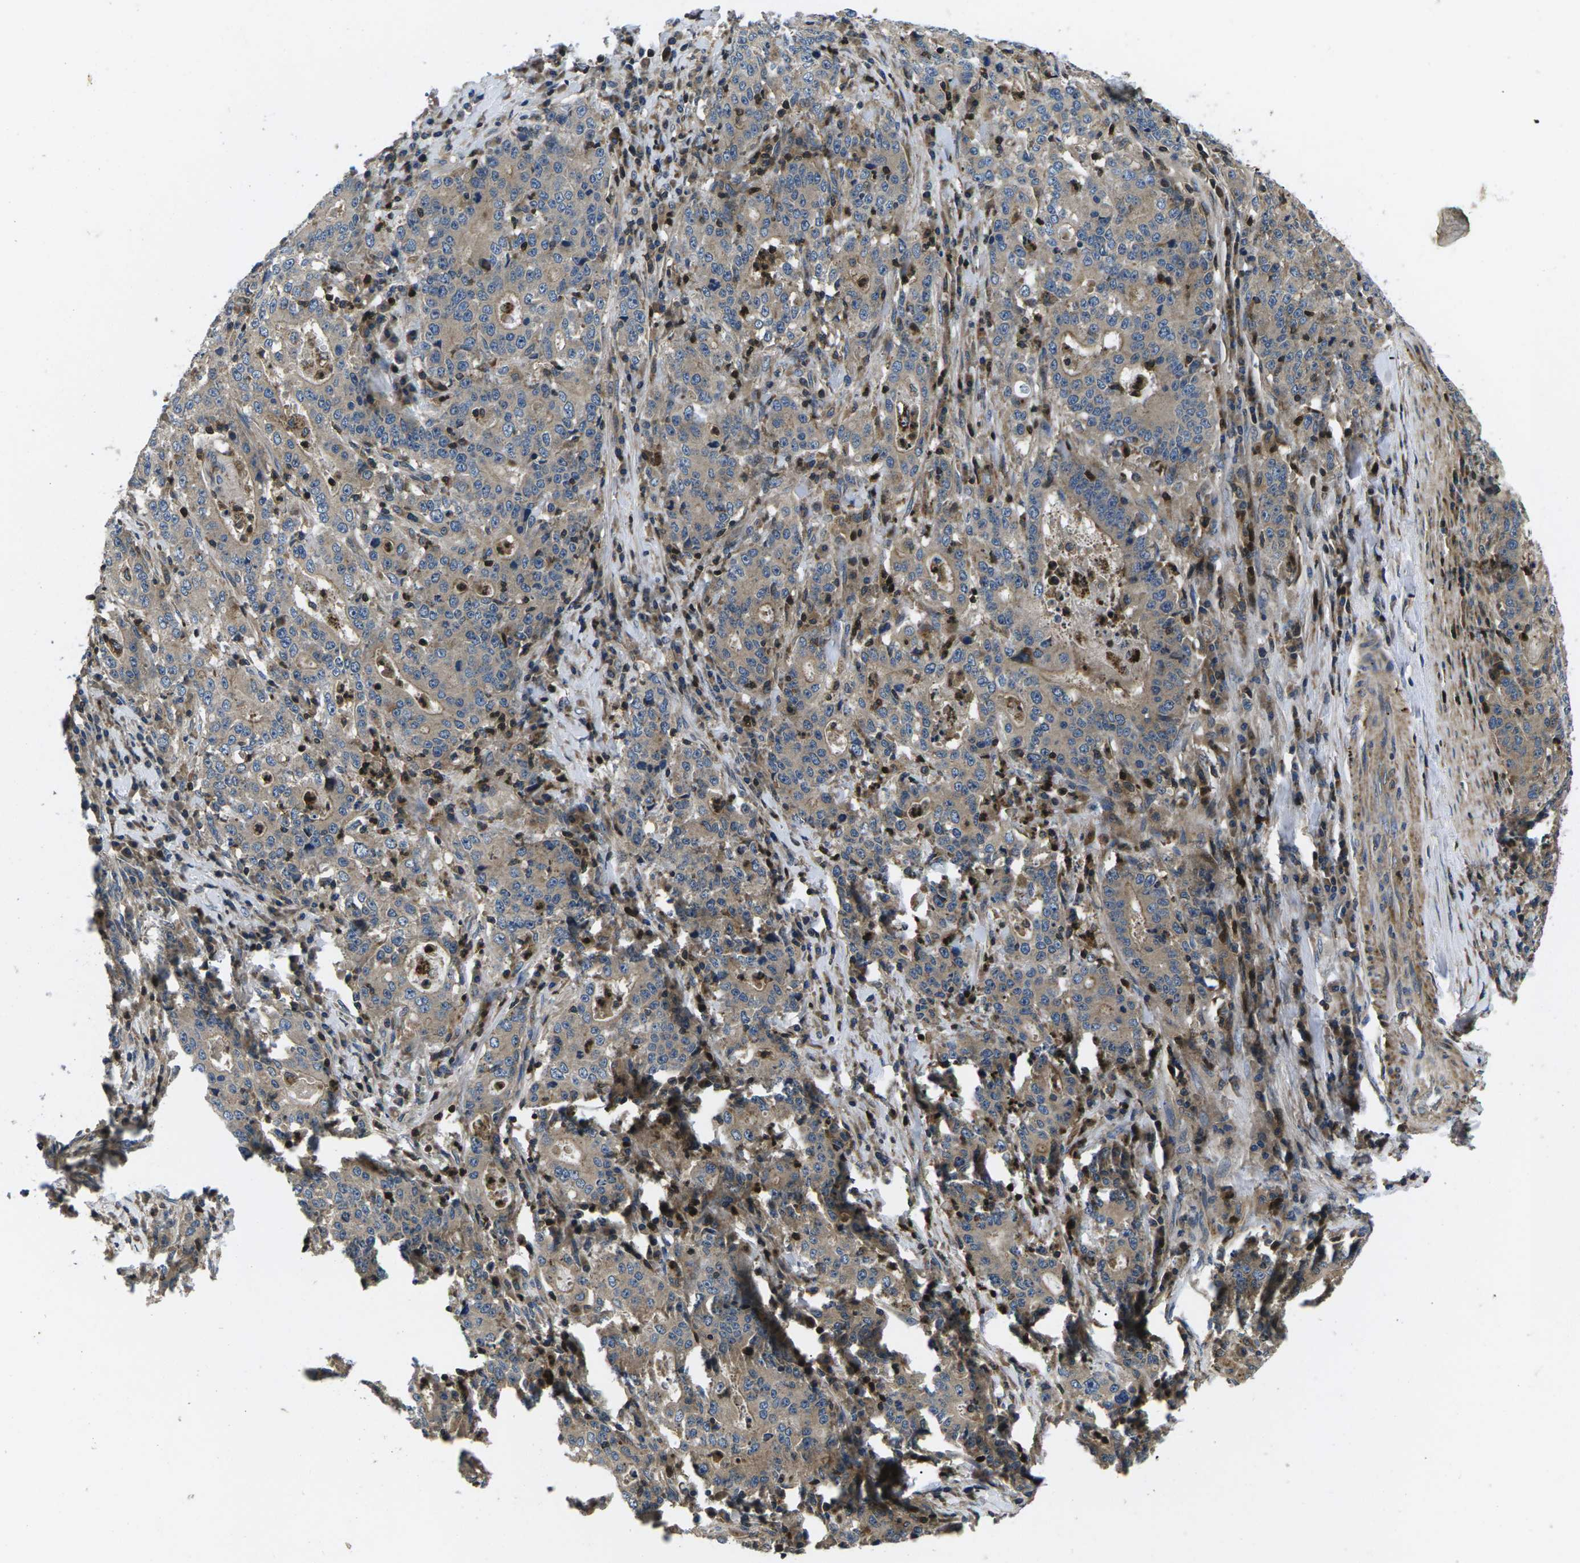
{"staining": {"intensity": "weak", "quantity": ">75%", "location": "cytoplasmic/membranous"}, "tissue": "stomach cancer", "cell_type": "Tumor cells", "image_type": "cancer", "snomed": [{"axis": "morphology", "description": "Normal tissue, NOS"}, {"axis": "morphology", "description": "Adenocarcinoma, NOS"}, {"axis": "topography", "description": "Stomach, upper"}, {"axis": "topography", "description": "Stomach"}], "caption": "Stomach cancer (adenocarcinoma) tissue displays weak cytoplasmic/membranous staining in approximately >75% of tumor cells", "gene": "PLCE1", "patient": {"sex": "male", "age": 59}}